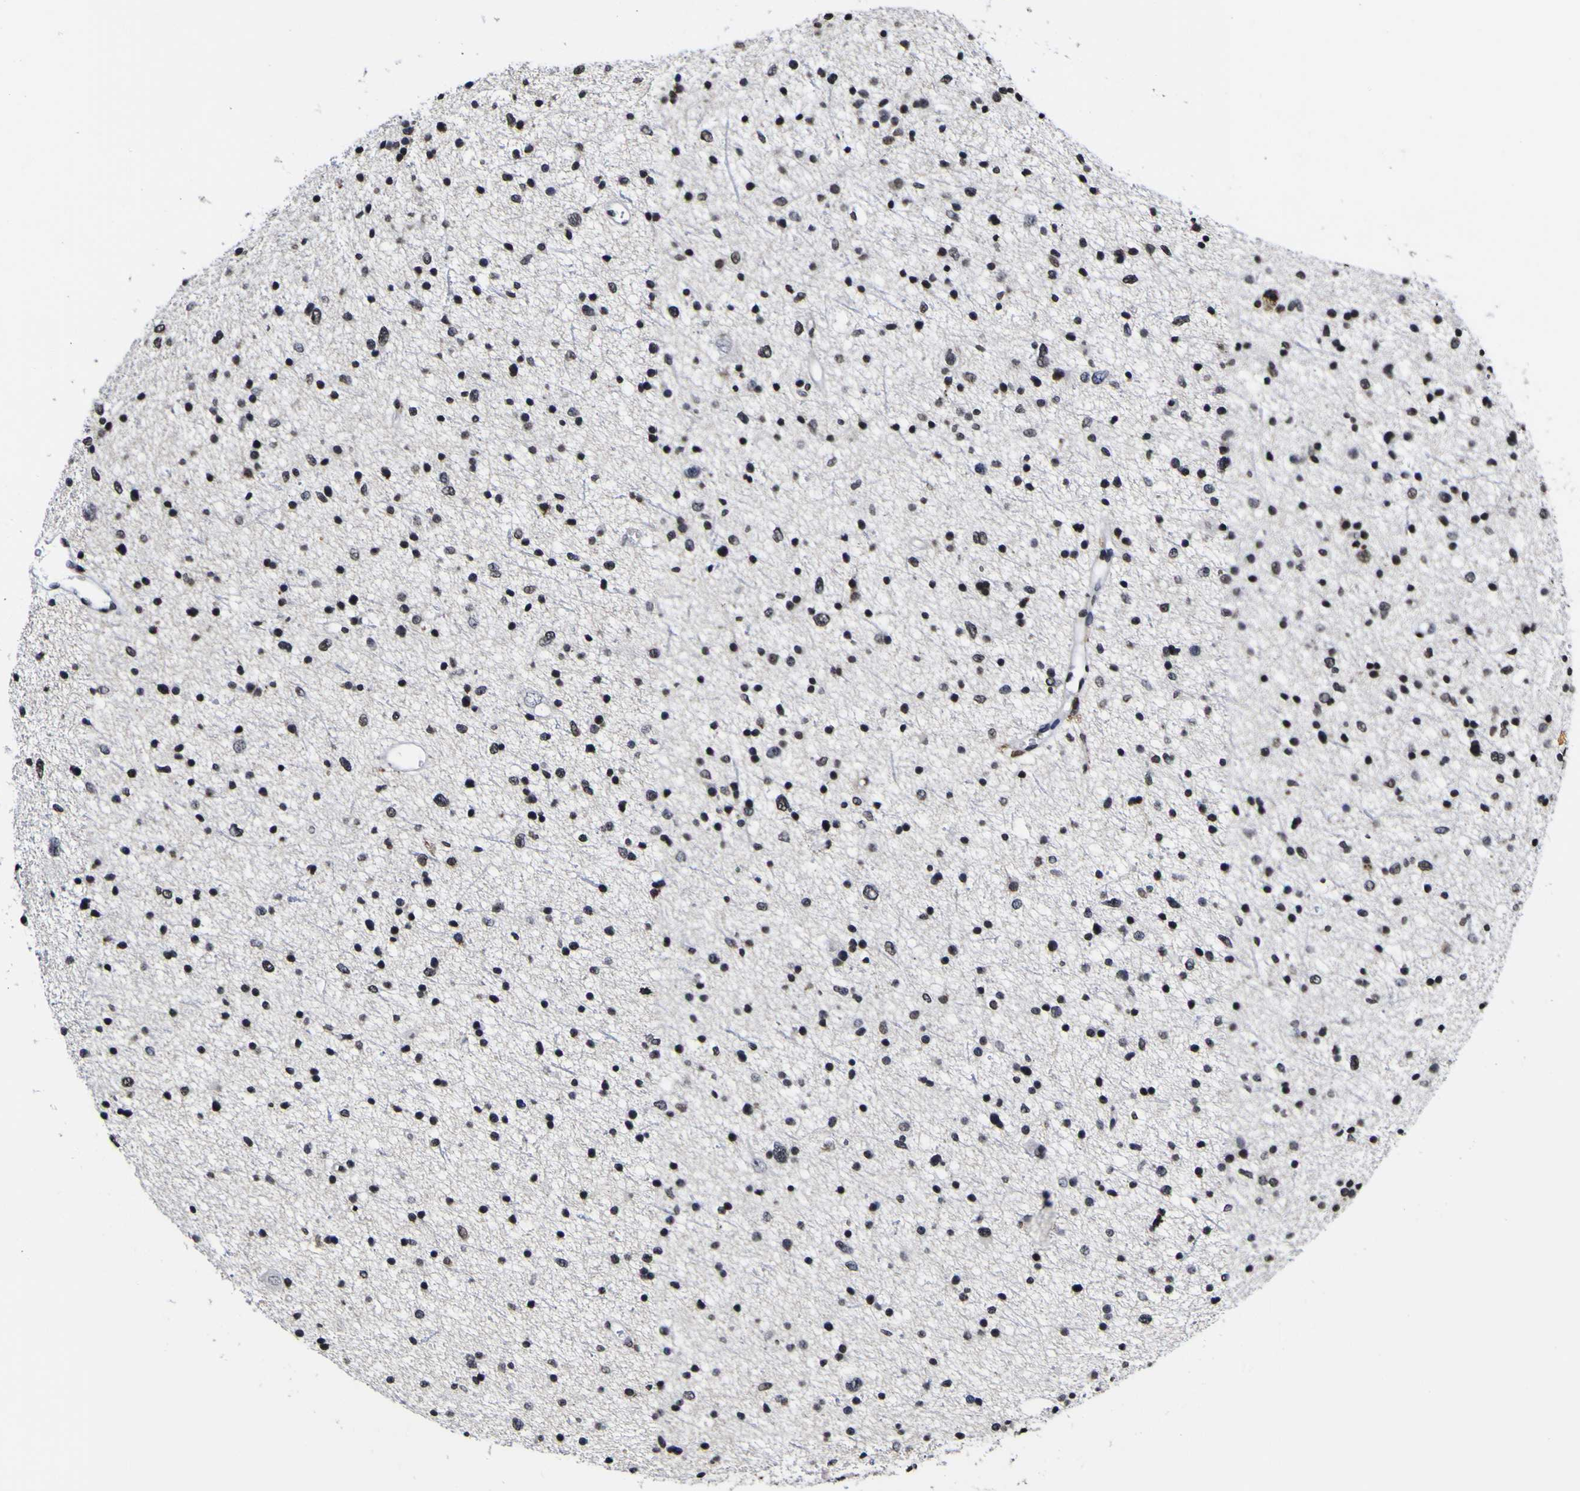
{"staining": {"intensity": "strong", "quantity": ">75%", "location": "nuclear"}, "tissue": "glioma", "cell_type": "Tumor cells", "image_type": "cancer", "snomed": [{"axis": "morphology", "description": "Glioma, malignant, Low grade"}, {"axis": "topography", "description": "Brain"}], "caption": "Immunohistochemistry image of neoplastic tissue: glioma stained using IHC exhibits high levels of strong protein expression localized specifically in the nuclear of tumor cells, appearing as a nuclear brown color.", "gene": "PIAS1", "patient": {"sex": "female", "age": 37}}